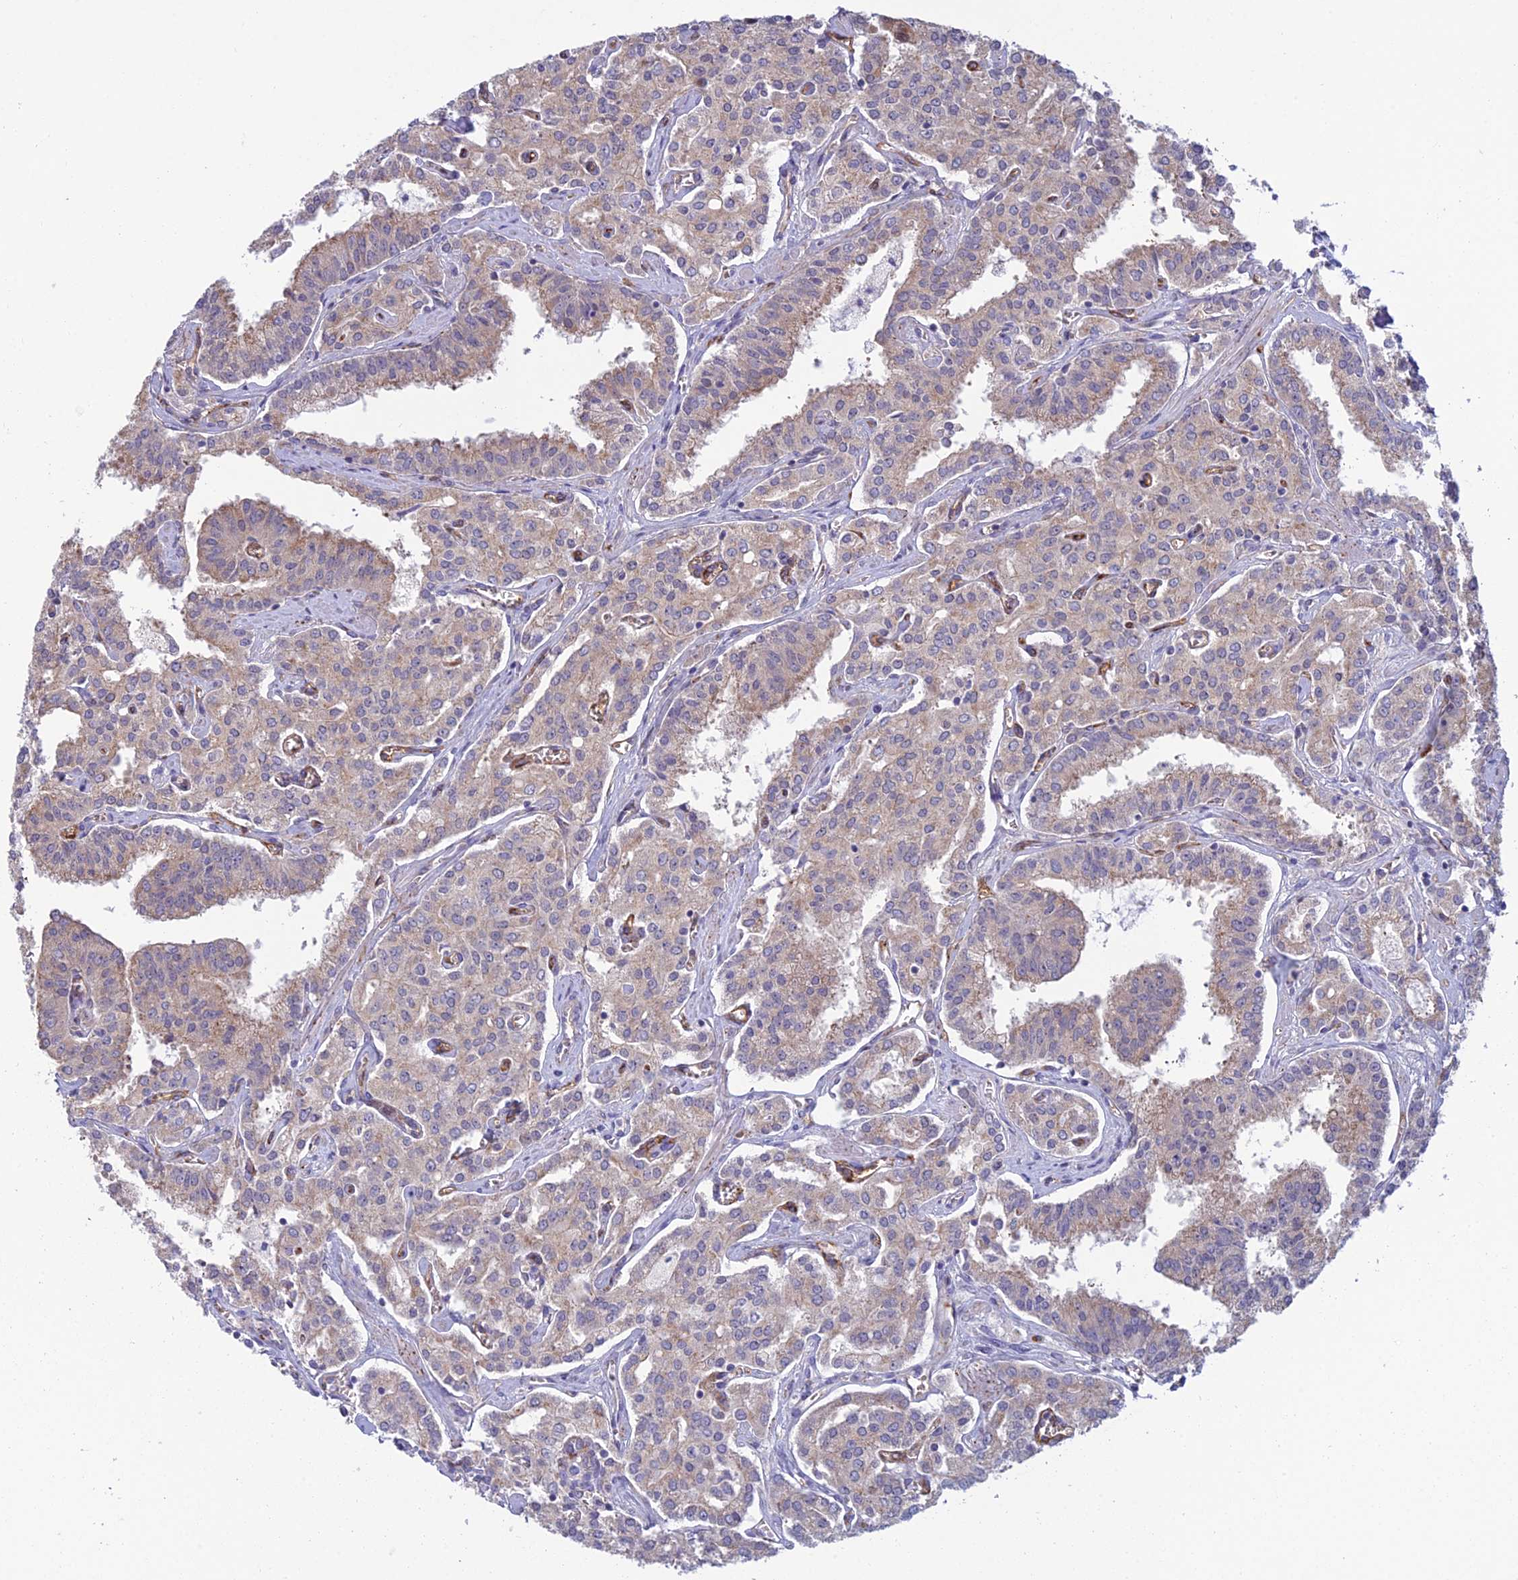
{"staining": {"intensity": "weak", "quantity": "<25%", "location": "cytoplasmic/membranous"}, "tissue": "prostate cancer", "cell_type": "Tumor cells", "image_type": "cancer", "snomed": [{"axis": "morphology", "description": "Adenocarcinoma, High grade"}, {"axis": "topography", "description": "Prostate"}], "caption": "Tumor cells are negative for protein expression in human high-grade adenocarcinoma (prostate). (DAB (3,3'-diaminobenzidine) immunohistochemistry with hematoxylin counter stain).", "gene": "DUS2", "patient": {"sex": "male", "age": 71}}